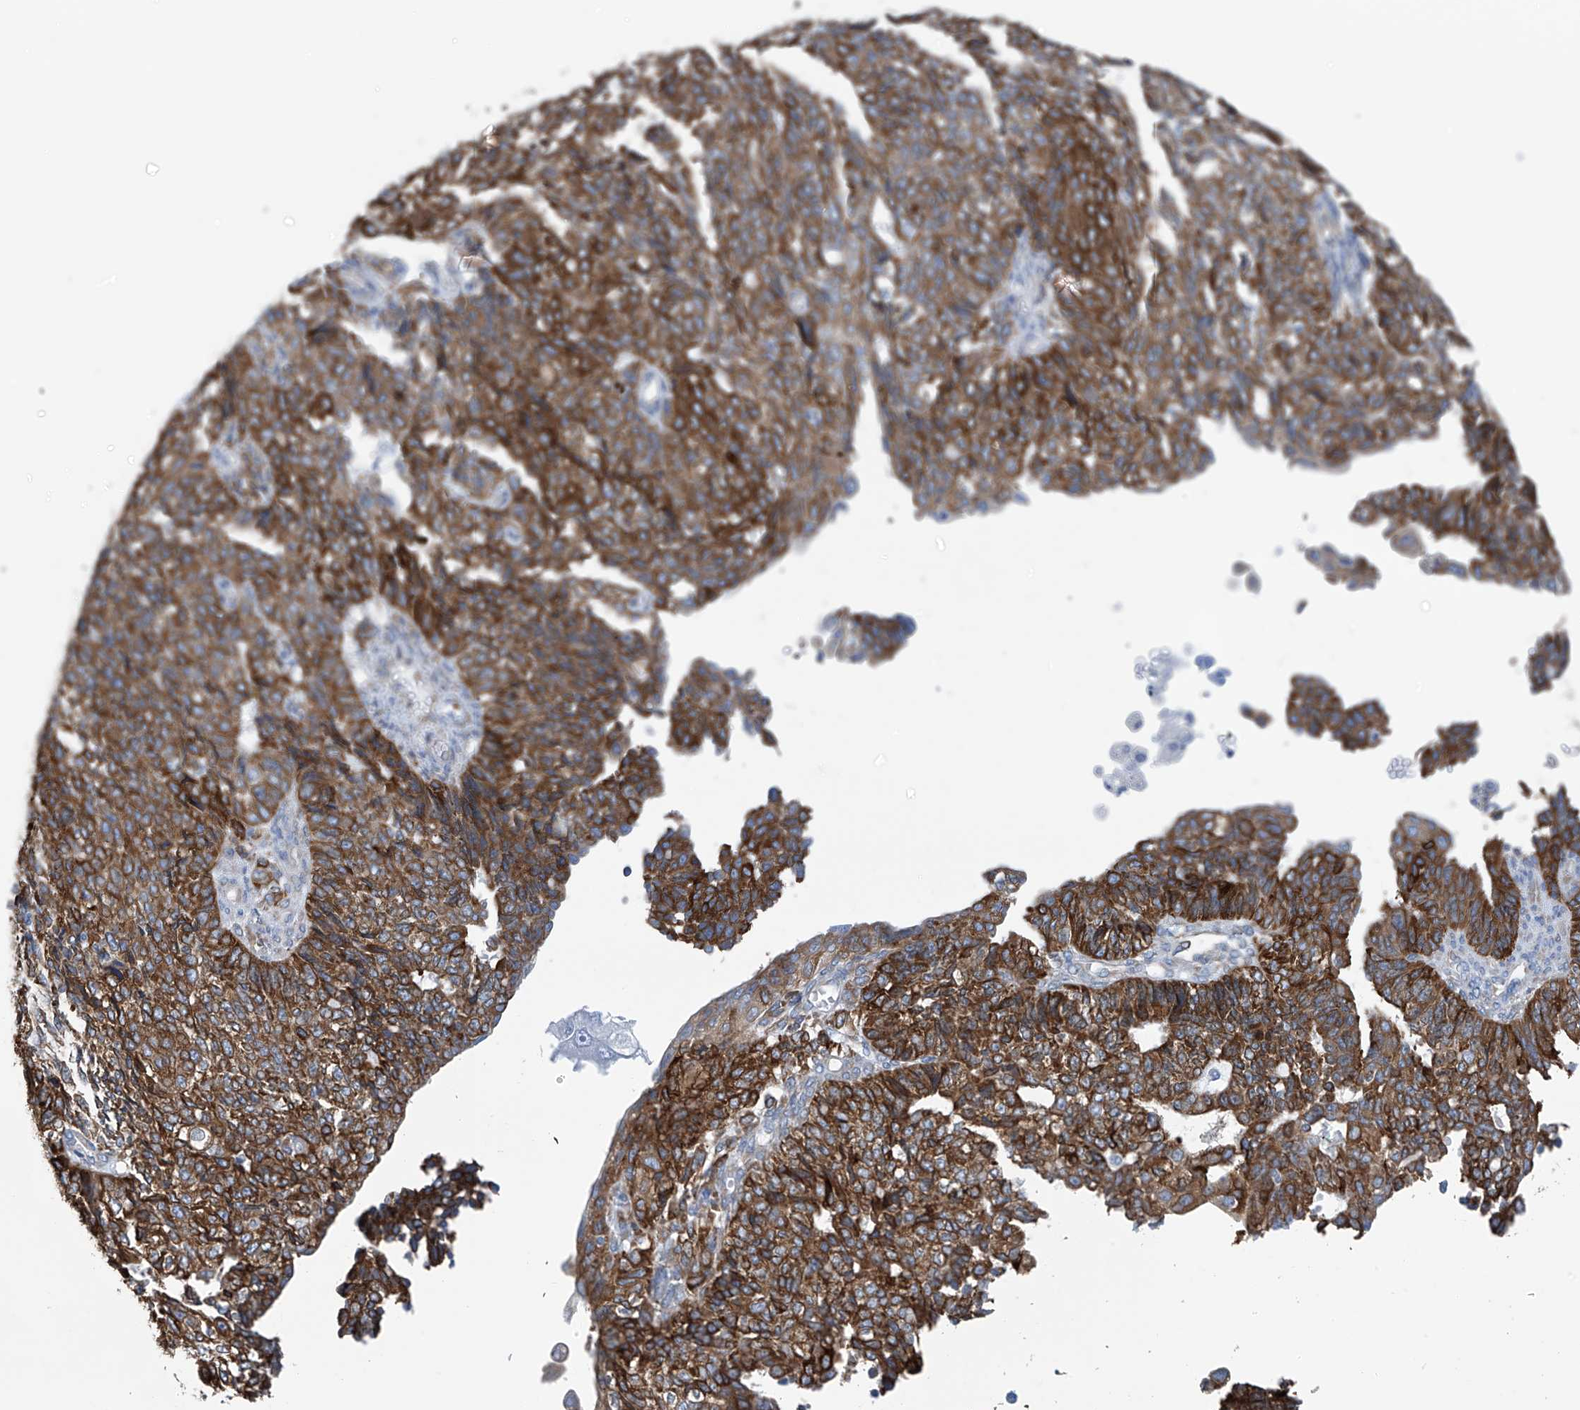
{"staining": {"intensity": "strong", "quantity": ">75%", "location": "cytoplasmic/membranous"}, "tissue": "endometrial cancer", "cell_type": "Tumor cells", "image_type": "cancer", "snomed": [{"axis": "morphology", "description": "Adenocarcinoma, NOS"}, {"axis": "topography", "description": "Endometrium"}], "caption": "IHC (DAB (3,3'-diaminobenzidine)) staining of endometrial cancer (adenocarcinoma) exhibits strong cytoplasmic/membranous protein expression in about >75% of tumor cells. Using DAB (brown) and hematoxylin (blue) stains, captured at high magnification using brightfield microscopy.", "gene": "RCN2", "patient": {"sex": "female", "age": 32}}